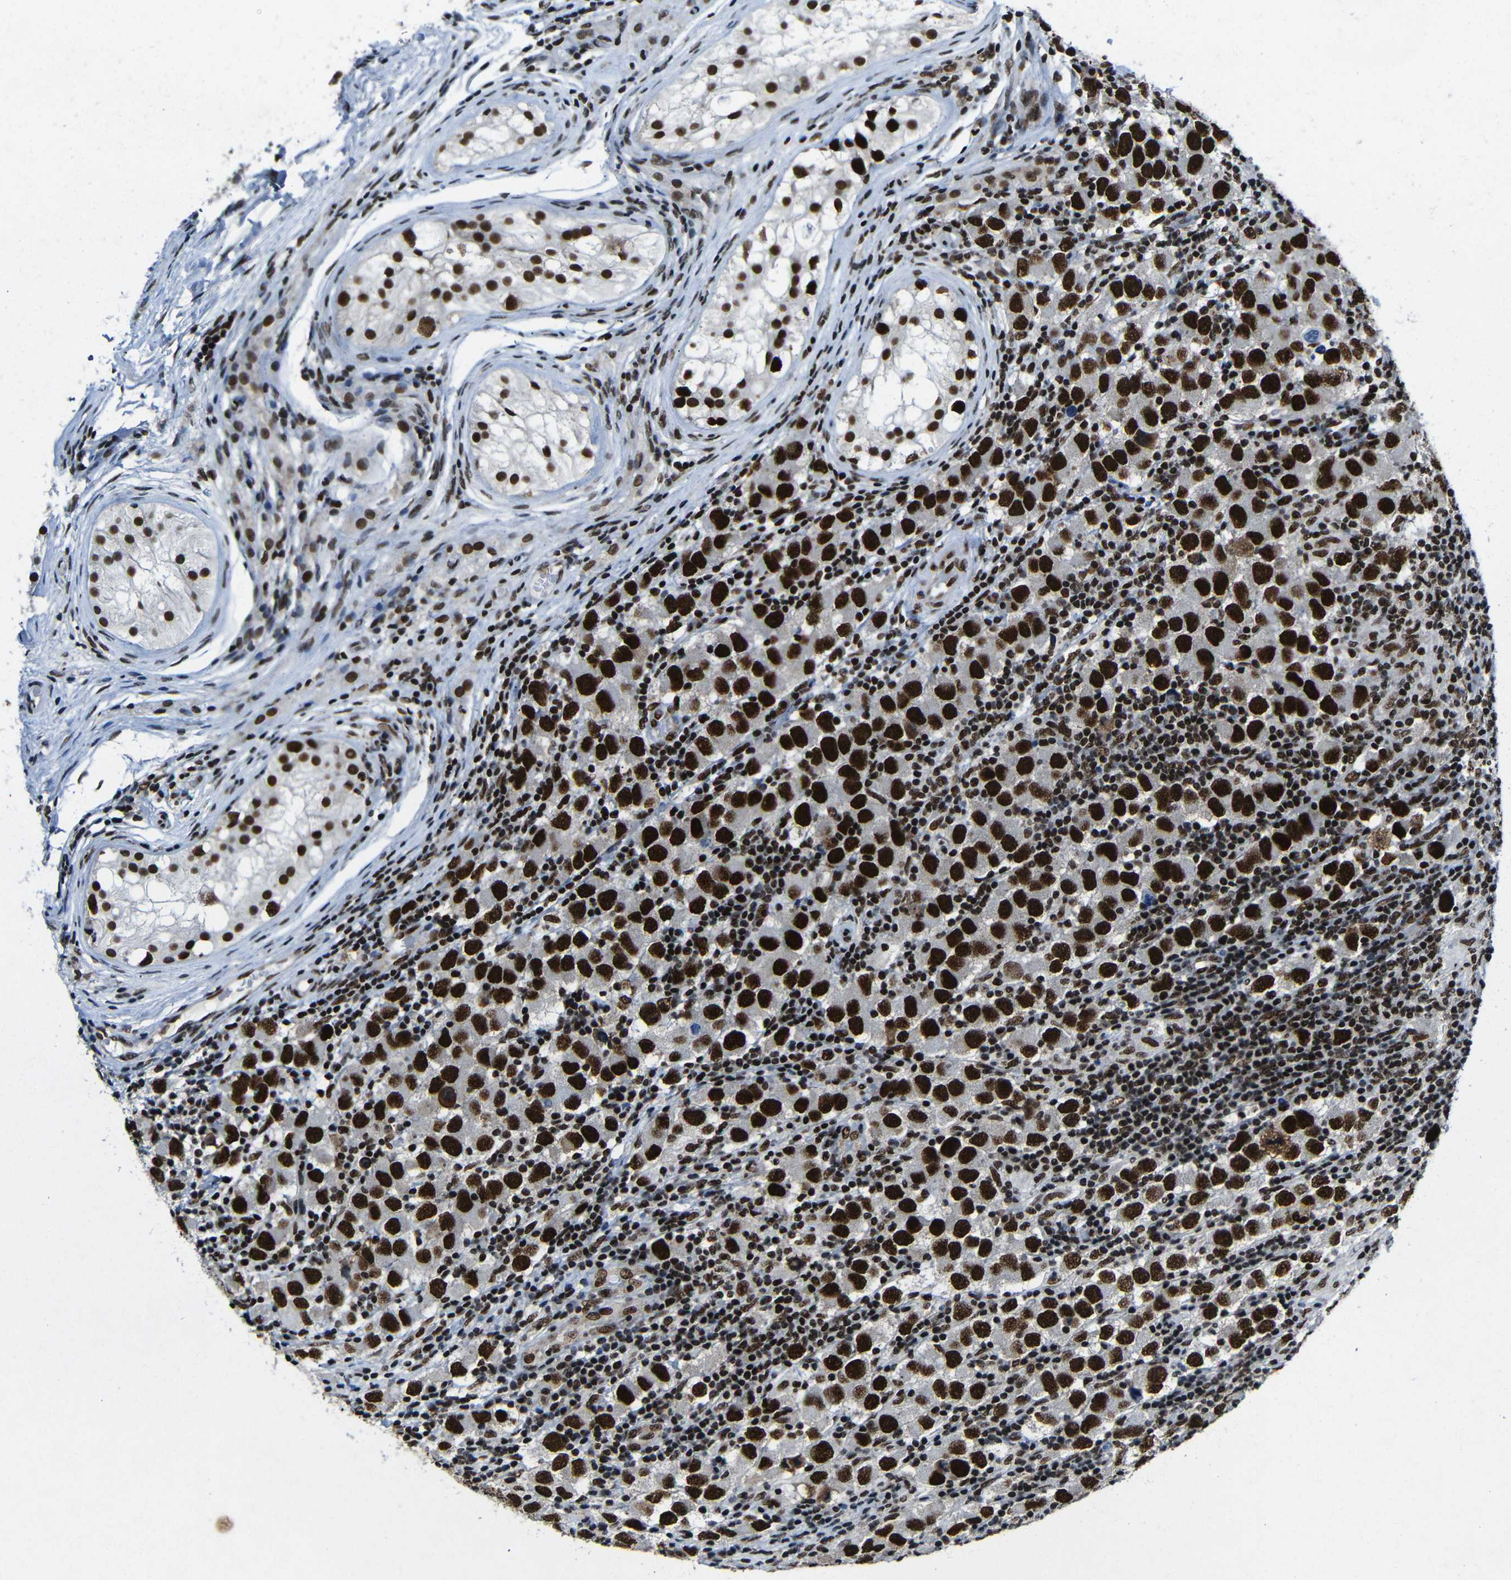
{"staining": {"intensity": "strong", "quantity": ">75%", "location": "nuclear"}, "tissue": "testis cancer", "cell_type": "Tumor cells", "image_type": "cancer", "snomed": [{"axis": "morphology", "description": "Carcinoma, Embryonal, NOS"}, {"axis": "topography", "description": "Testis"}], "caption": "Embryonal carcinoma (testis) was stained to show a protein in brown. There is high levels of strong nuclear staining in approximately >75% of tumor cells.", "gene": "PTBP1", "patient": {"sex": "male", "age": 21}}